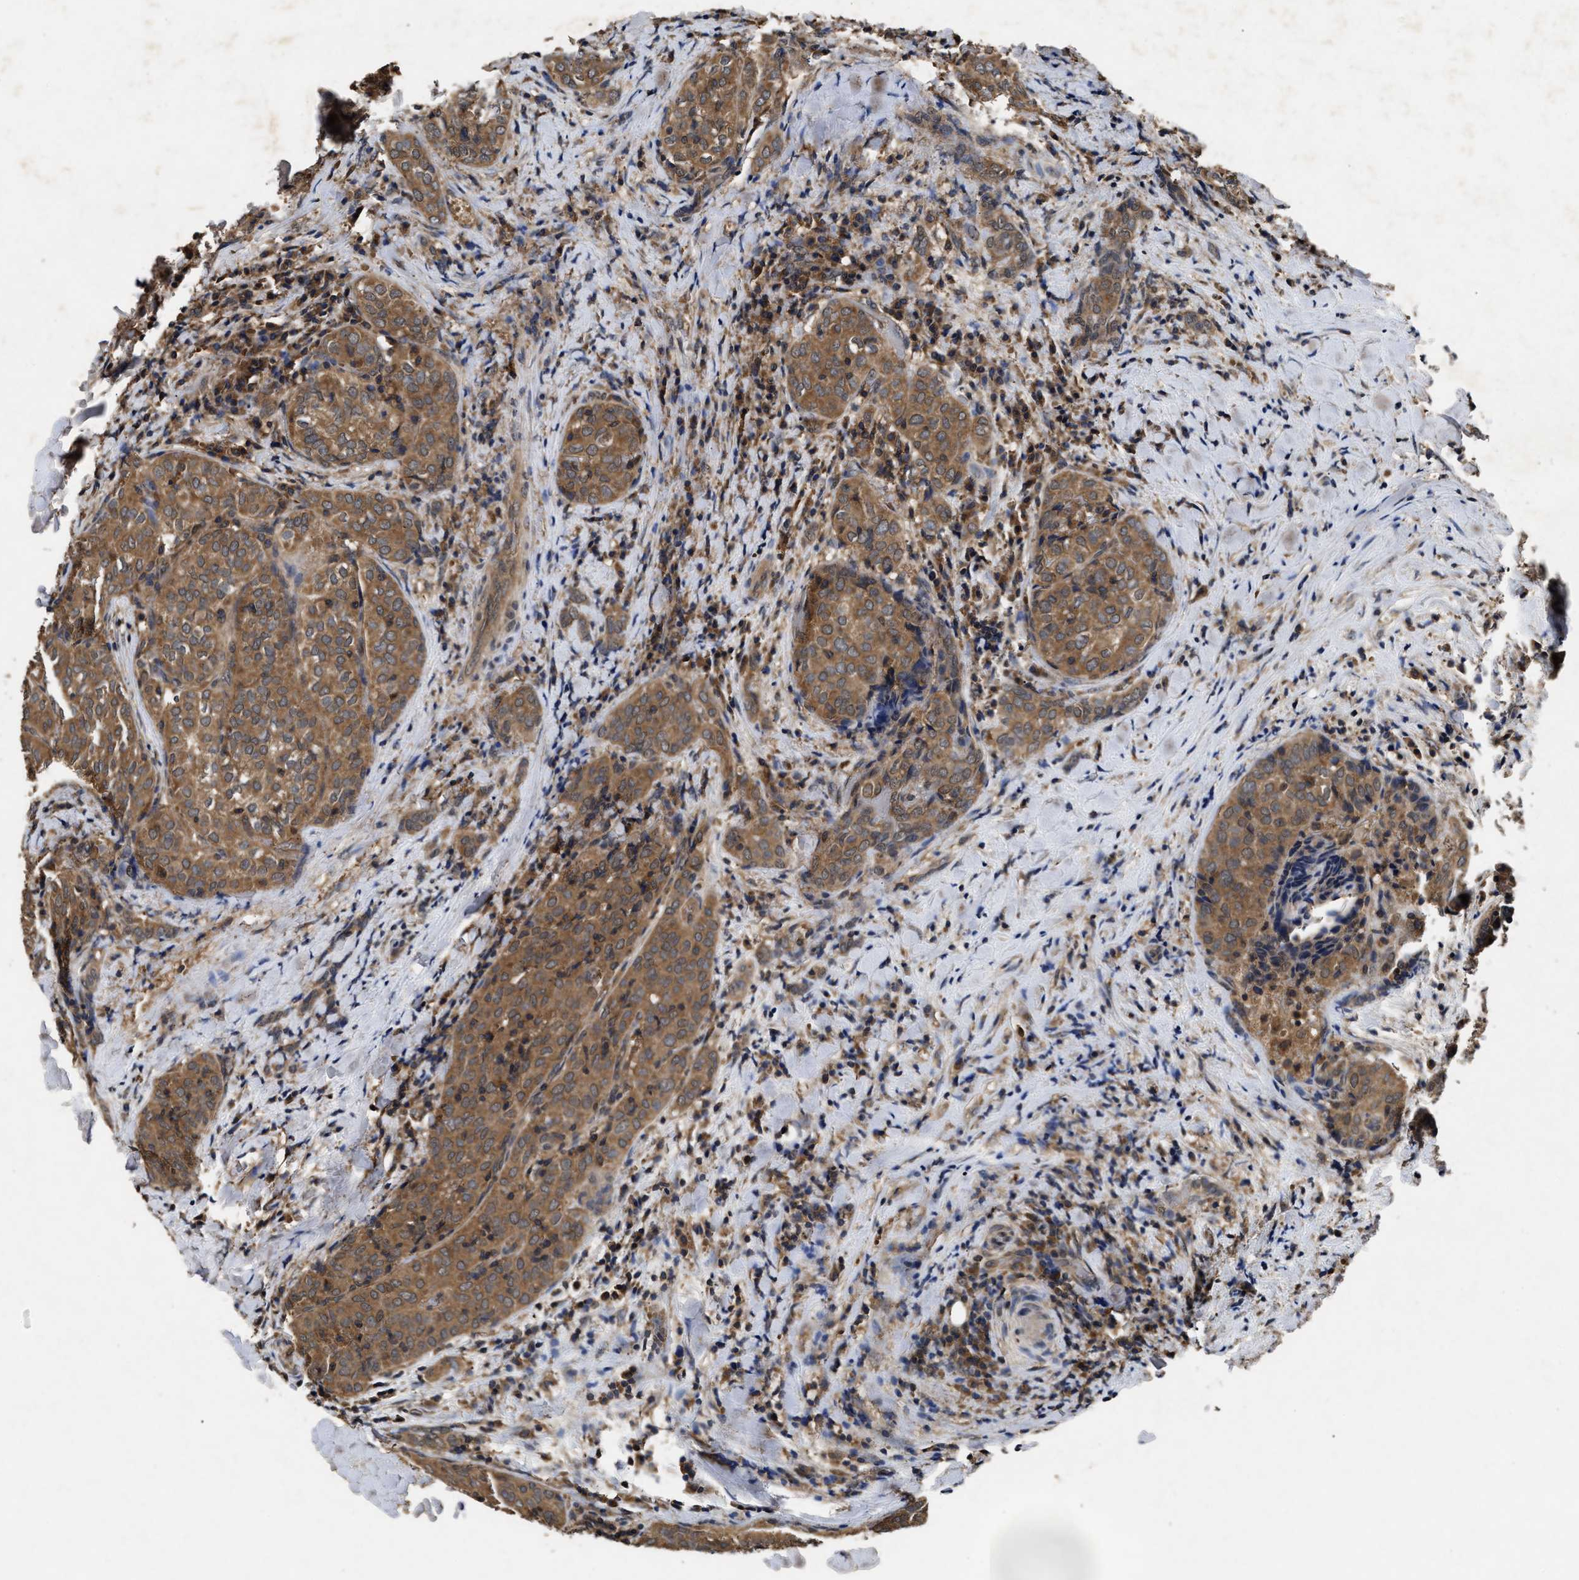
{"staining": {"intensity": "moderate", "quantity": ">75%", "location": "cytoplasmic/membranous"}, "tissue": "thyroid cancer", "cell_type": "Tumor cells", "image_type": "cancer", "snomed": [{"axis": "morphology", "description": "Normal tissue, NOS"}, {"axis": "morphology", "description": "Papillary adenocarcinoma, NOS"}, {"axis": "topography", "description": "Thyroid gland"}], "caption": "The histopathology image shows immunohistochemical staining of thyroid papillary adenocarcinoma. There is moderate cytoplasmic/membranous expression is identified in about >75% of tumor cells. (Brightfield microscopy of DAB IHC at high magnification).", "gene": "PDAP1", "patient": {"sex": "female", "age": 30}}